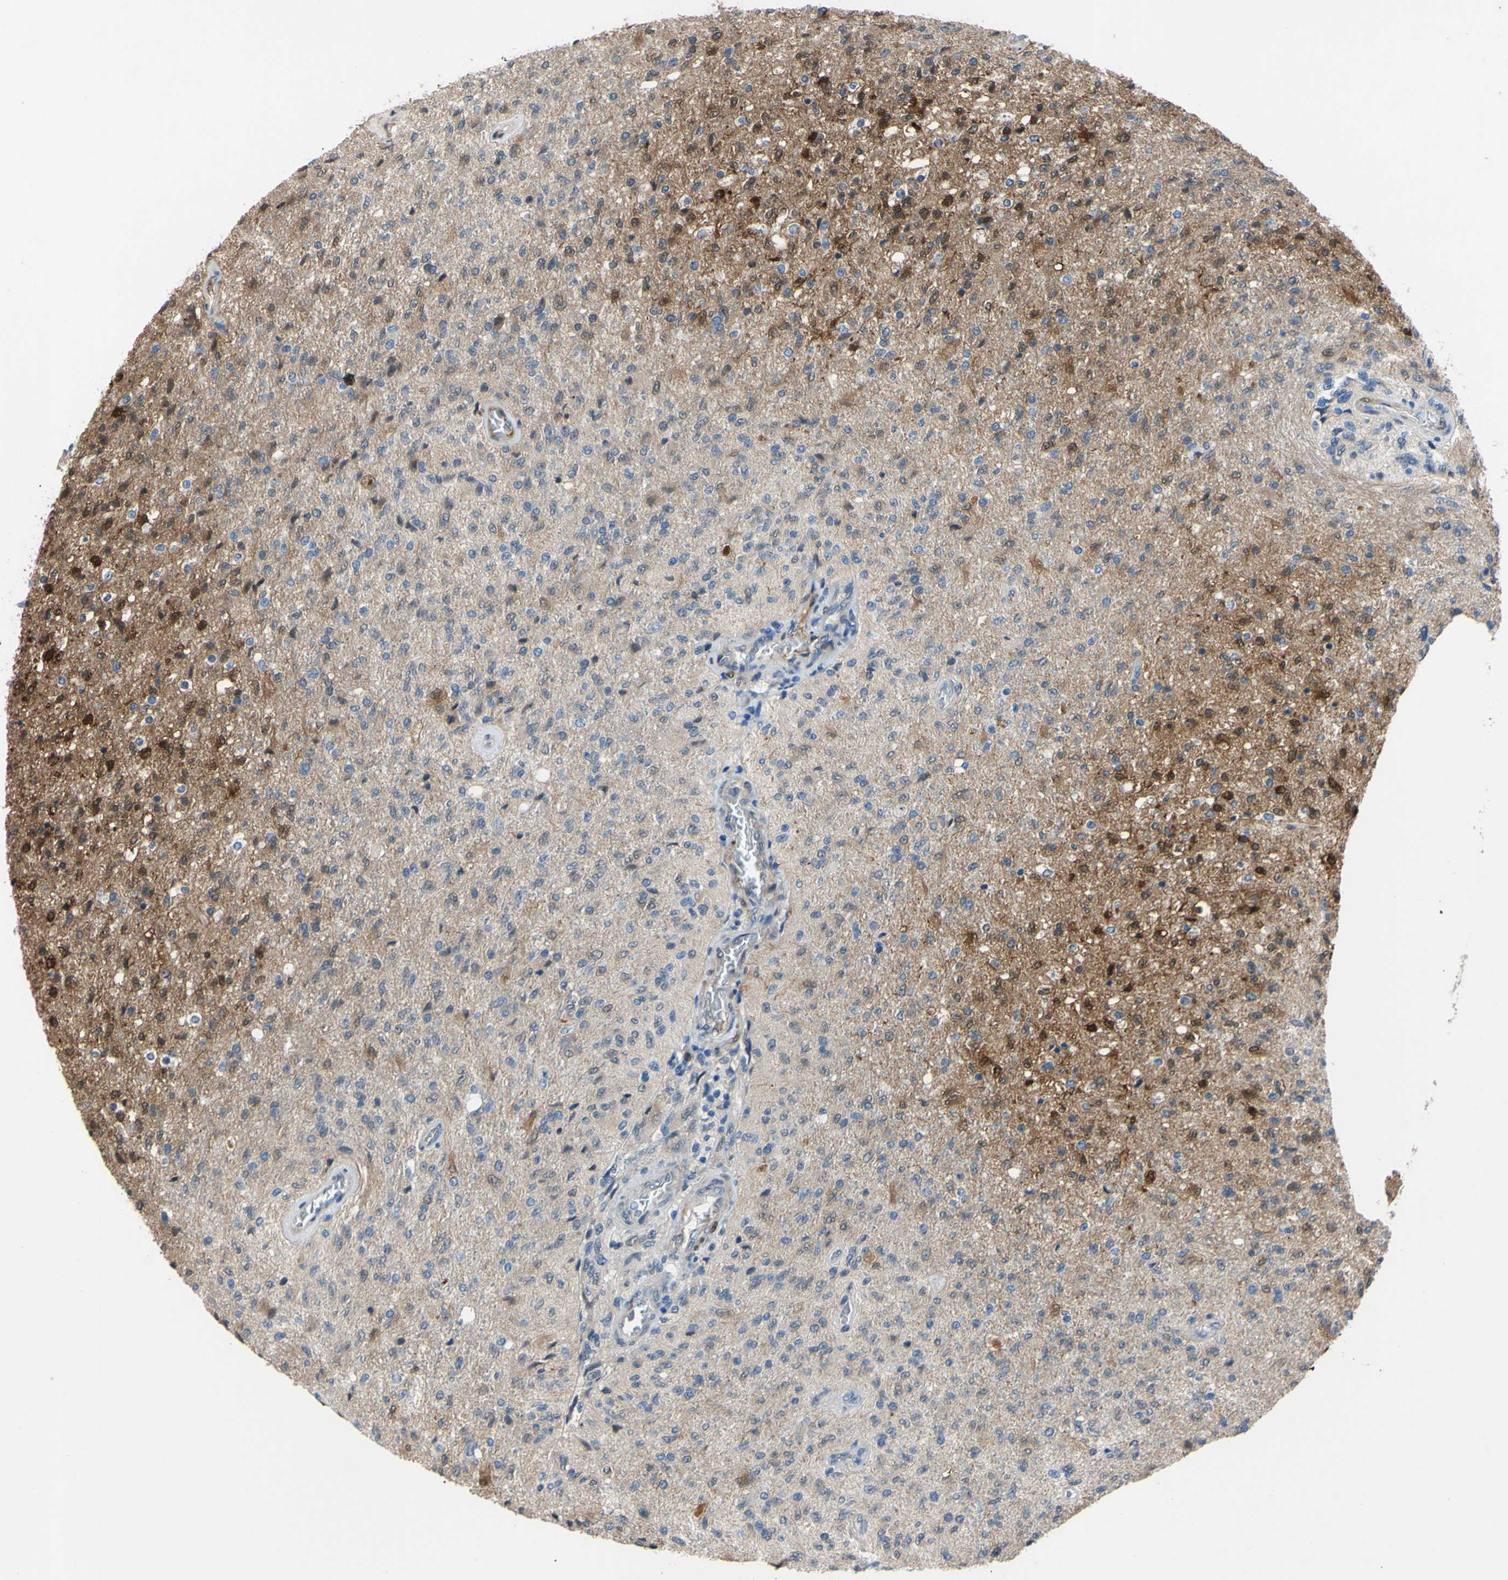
{"staining": {"intensity": "moderate", "quantity": "25%-75%", "location": "cytoplasmic/membranous,nuclear"}, "tissue": "glioma", "cell_type": "Tumor cells", "image_type": "cancer", "snomed": [{"axis": "morphology", "description": "Normal tissue, NOS"}, {"axis": "morphology", "description": "Glioma, malignant, High grade"}, {"axis": "topography", "description": "Cerebral cortex"}], "caption": "High-power microscopy captured an immunohistochemistry (IHC) micrograph of high-grade glioma (malignant), revealing moderate cytoplasmic/membranous and nuclear expression in approximately 25%-75% of tumor cells. The protein is stained brown, and the nuclei are stained in blue (DAB IHC with brightfield microscopy, high magnification).", "gene": "NOL3", "patient": {"sex": "male", "age": 77}}